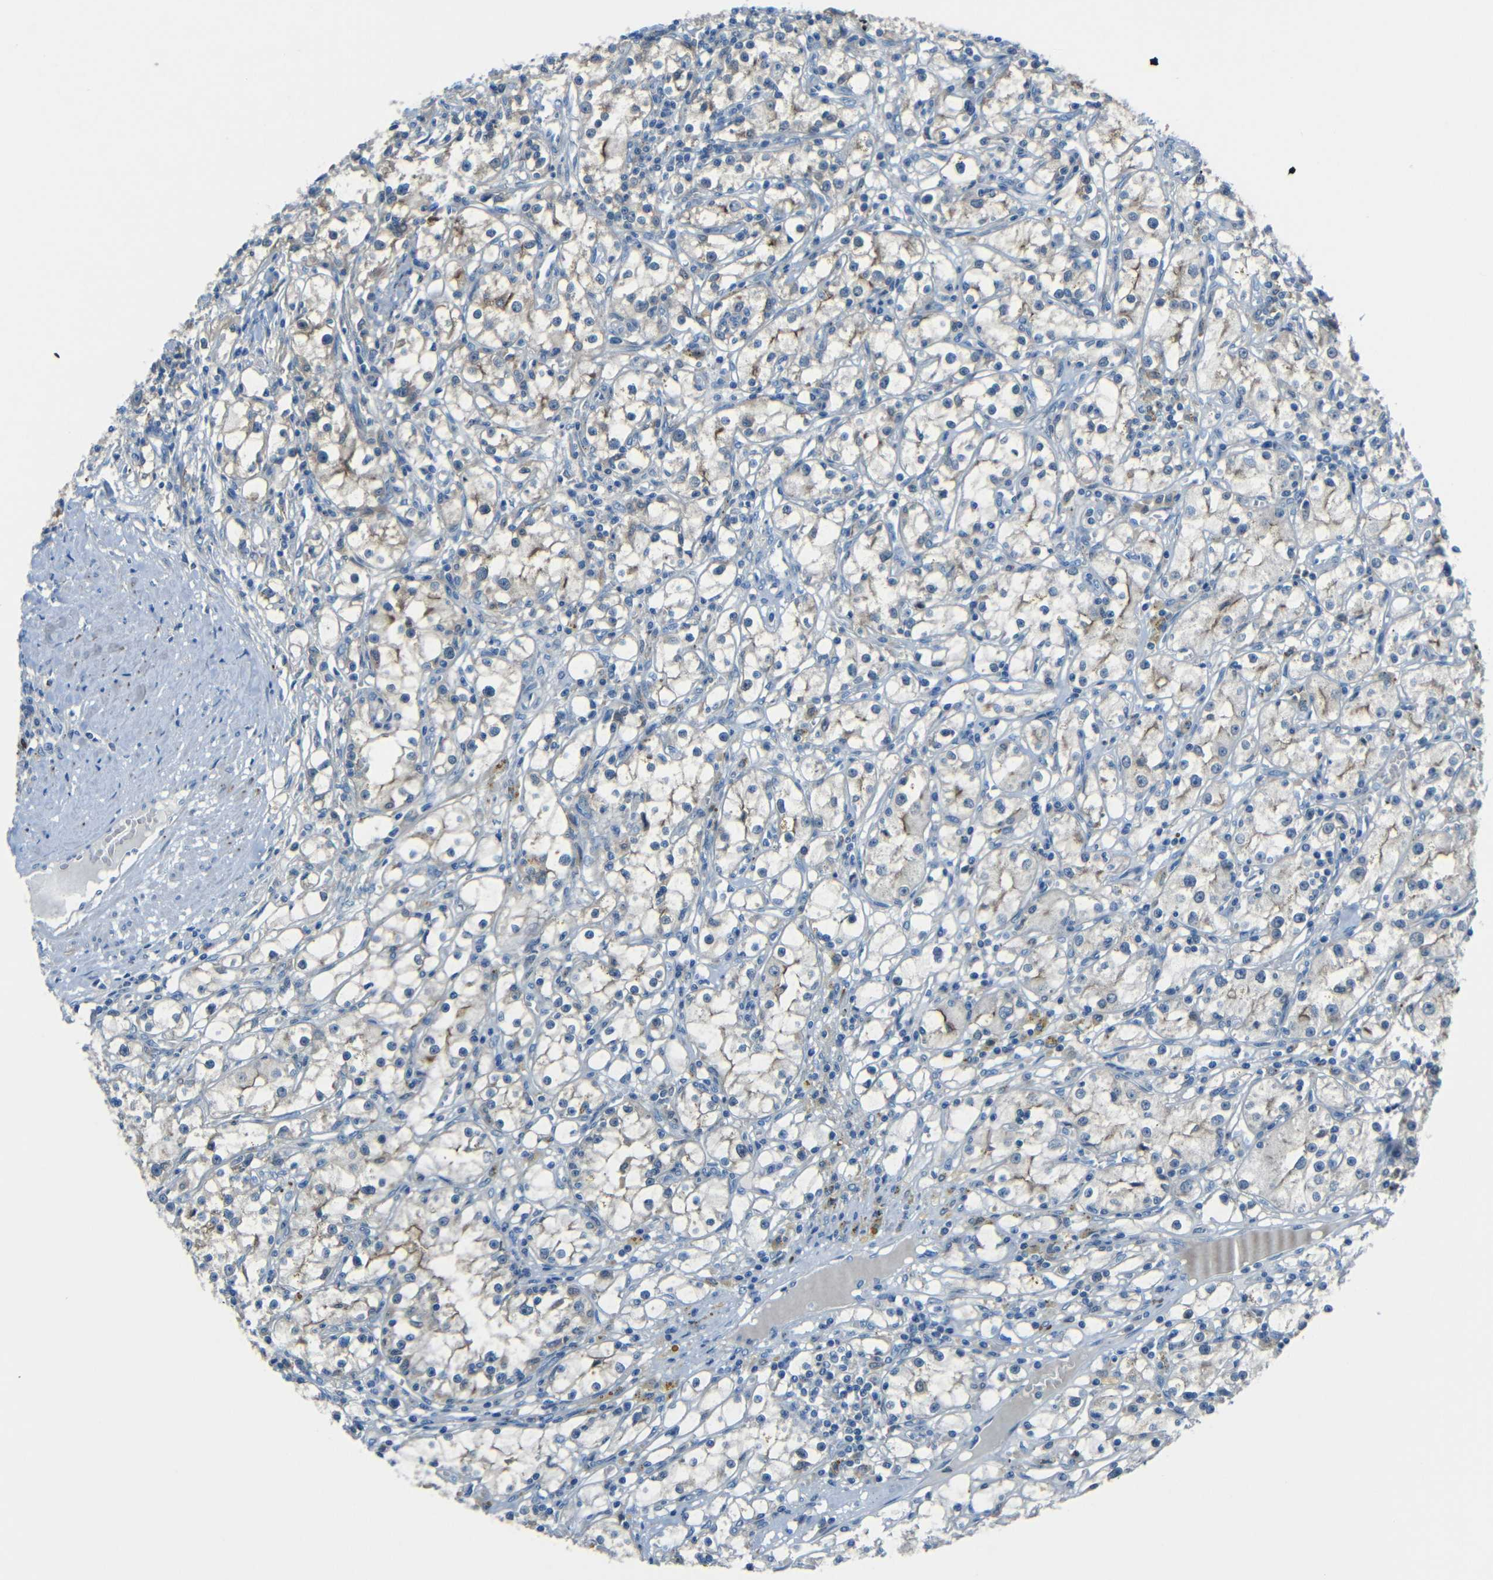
{"staining": {"intensity": "moderate", "quantity": "<25%", "location": "cytoplasmic/membranous"}, "tissue": "renal cancer", "cell_type": "Tumor cells", "image_type": "cancer", "snomed": [{"axis": "morphology", "description": "Adenocarcinoma, NOS"}, {"axis": "topography", "description": "Kidney"}], "caption": "Approximately <25% of tumor cells in human adenocarcinoma (renal) demonstrate moderate cytoplasmic/membranous protein staining as visualized by brown immunohistochemical staining.", "gene": "CYP26B1", "patient": {"sex": "male", "age": 56}}